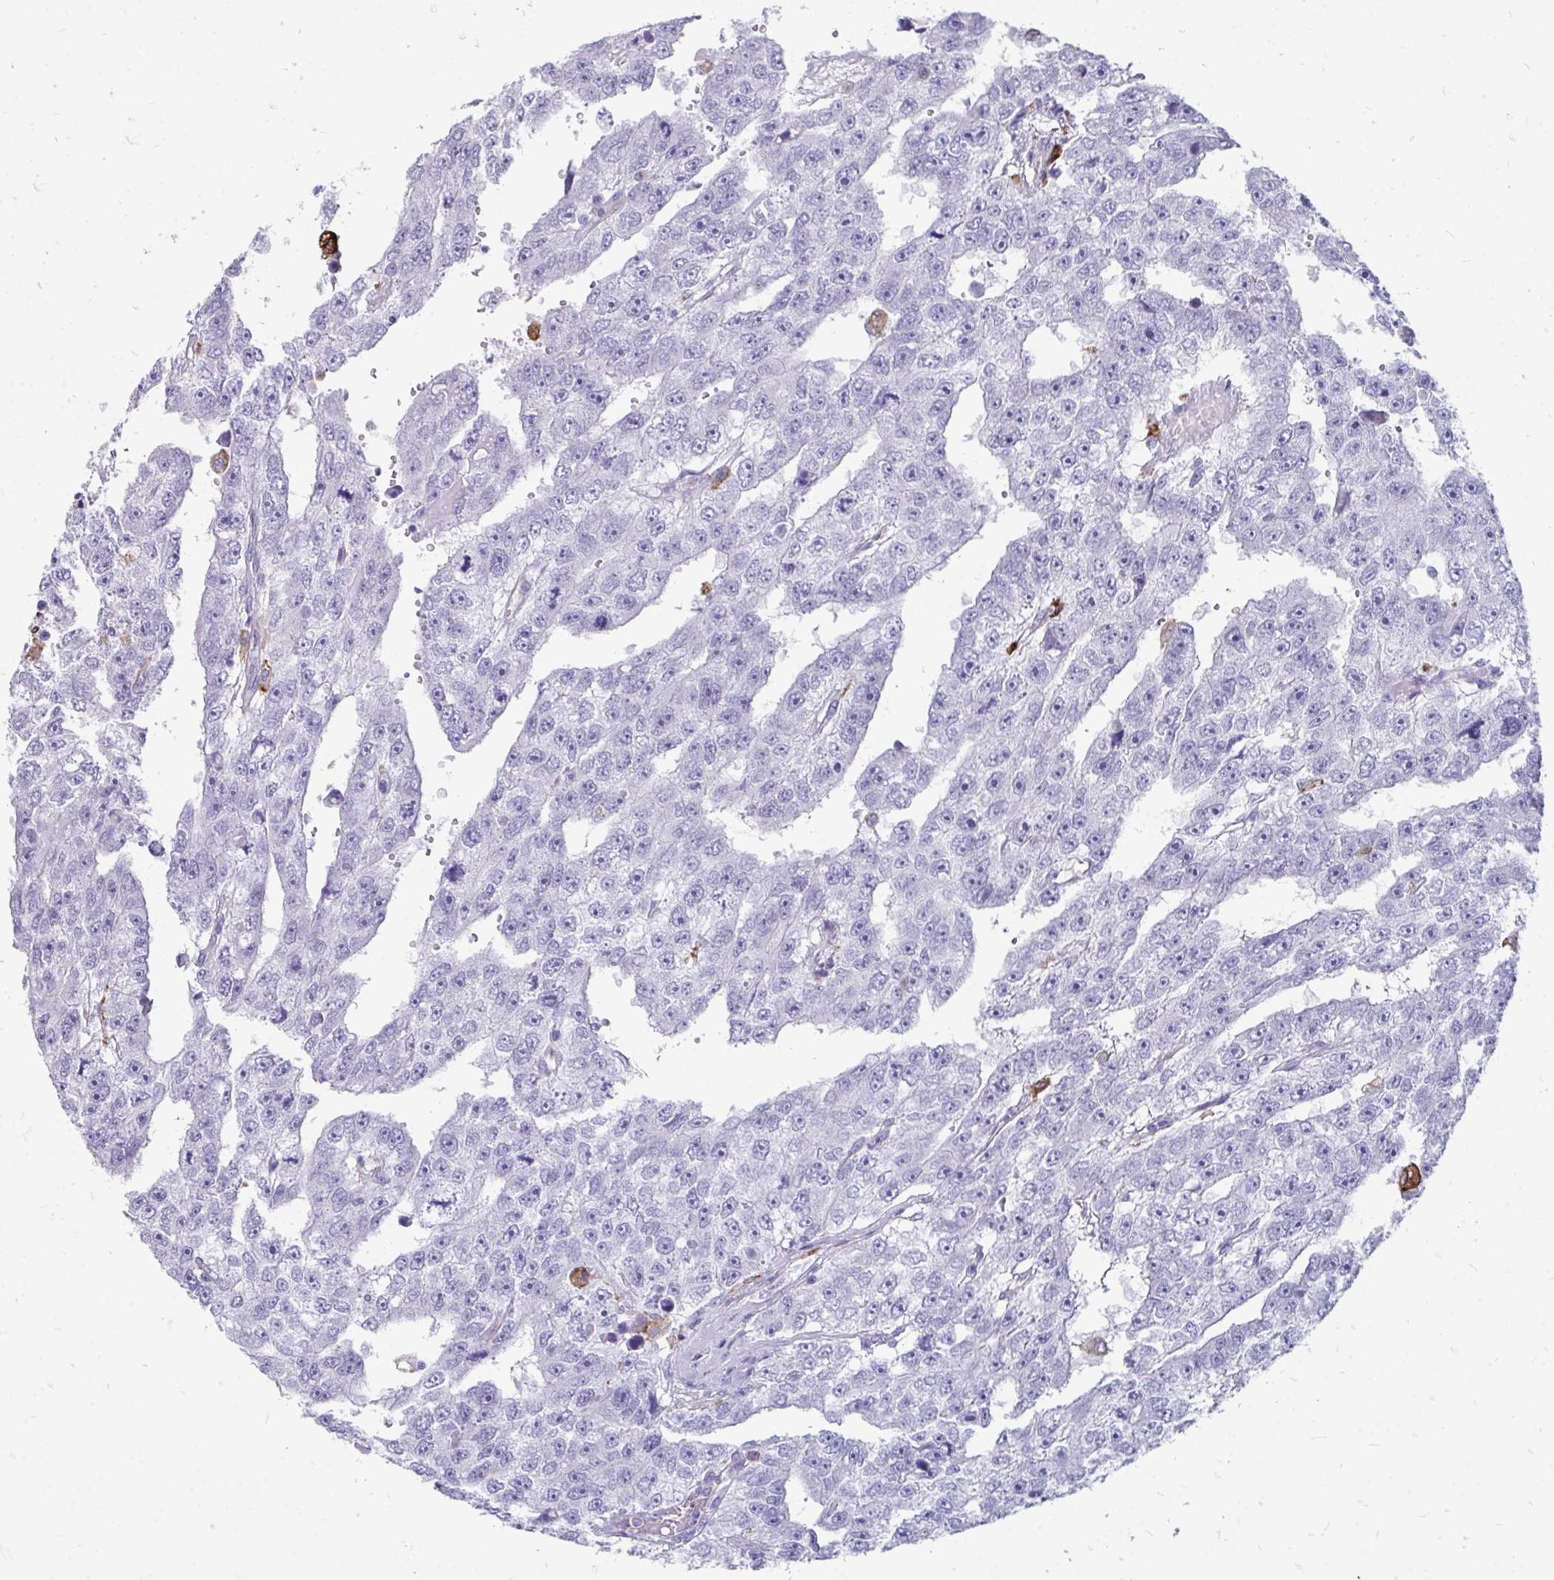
{"staining": {"intensity": "negative", "quantity": "none", "location": "none"}, "tissue": "testis cancer", "cell_type": "Tumor cells", "image_type": "cancer", "snomed": [{"axis": "morphology", "description": "Carcinoma, Embryonal, NOS"}, {"axis": "topography", "description": "Testis"}], "caption": "Immunohistochemical staining of human testis cancer demonstrates no significant staining in tumor cells.", "gene": "CD163", "patient": {"sex": "male", "age": 20}}